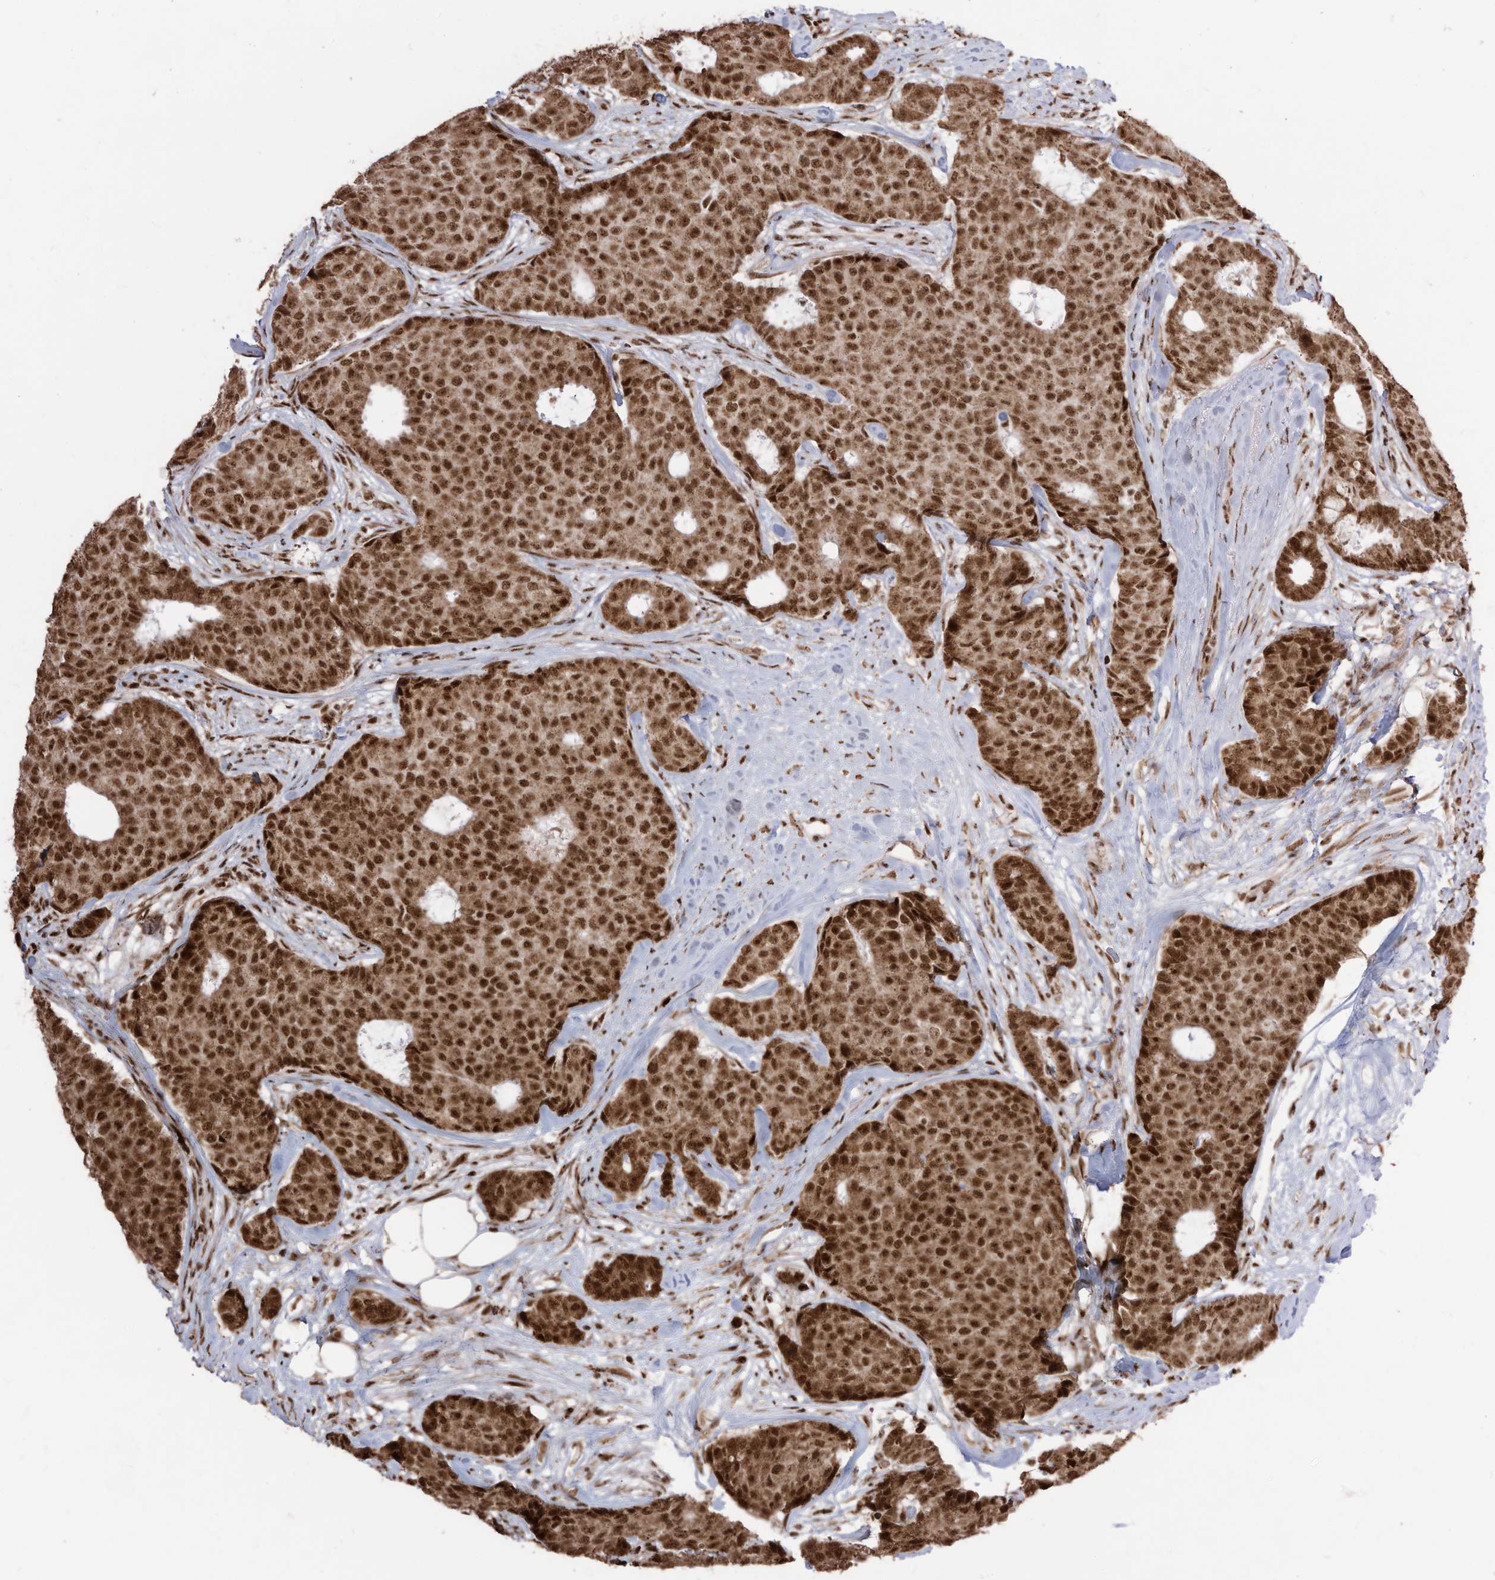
{"staining": {"intensity": "strong", "quantity": ">75%", "location": "cytoplasmic/membranous,nuclear"}, "tissue": "breast cancer", "cell_type": "Tumor cells", "image_type": "cancer", "snomed": [{"axis": "morphology", "description": "Duct carcinoma"}, {"axis": "topography", "description": "Breast"}], "caption": "Brown immunohistochemical staining in human breast cancer (infiltrating ductal carcinoma) reveals strong cytoplasmic/membranous and nuclear expression in about >75% of tumor cells. (IHC, brightfield microscopy, high magnification).", "gene": "LBH", "patient": {"sex": "female", "age": 75}}